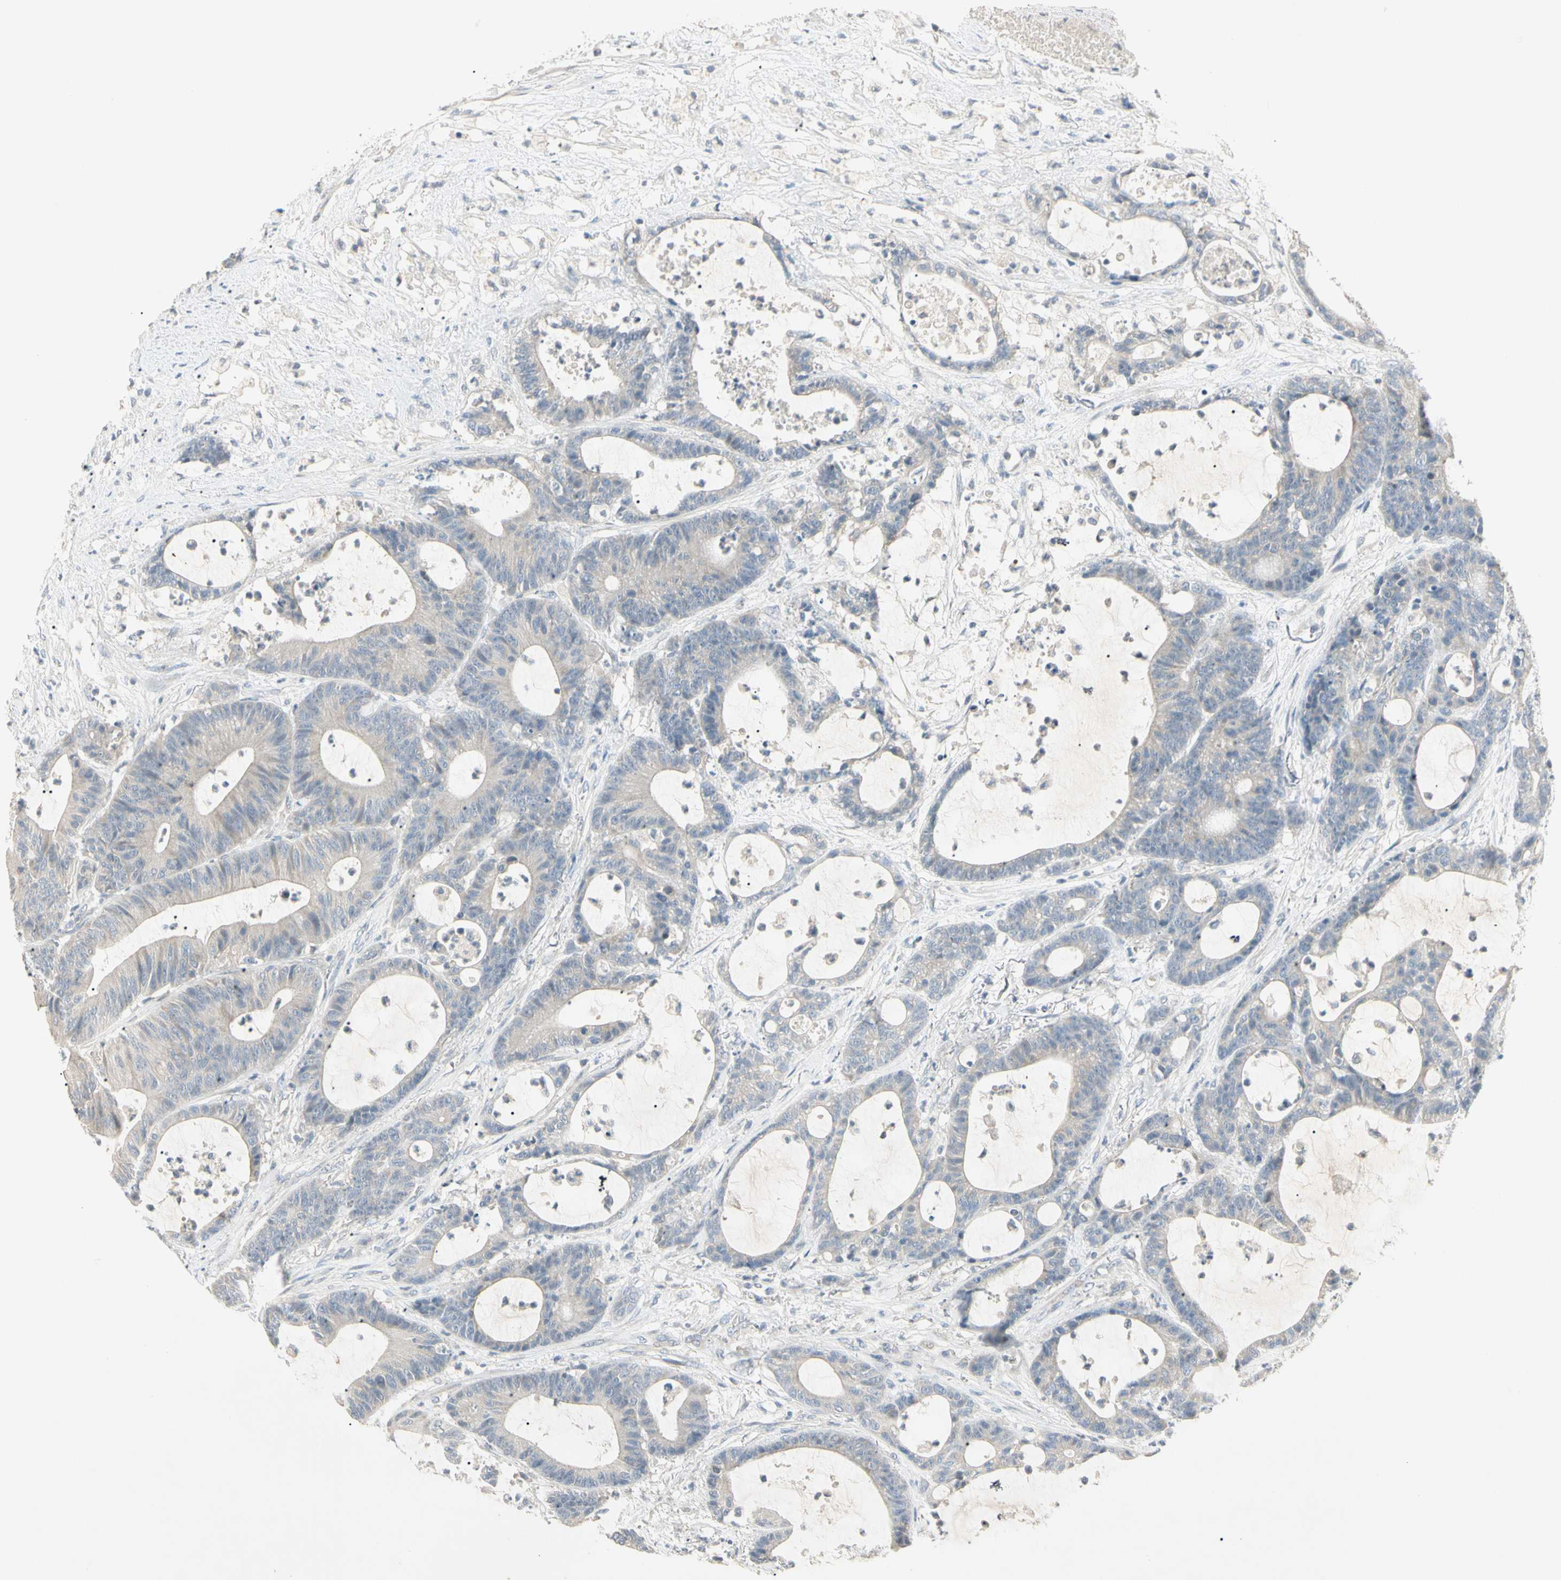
{"staining": {"intensity": "negative", "quantity": "none", "location": "none"}, "tissue": "colorectal cancer", "cell_type": "Tumor cells", "image_type": "cancer", "snomed": [{"axis": "morphology", "description": "Adenocarcinoma, NOS"}, {"axis": "topography", "description": "Colon"}], "caption": "The immunohistochemistry photomicrograph has no significant expression in tumor cells of colorectal adenocarcinoma tissue.", "gene": "PRSS21", "patient": {"sex": "female", "age": 84}}